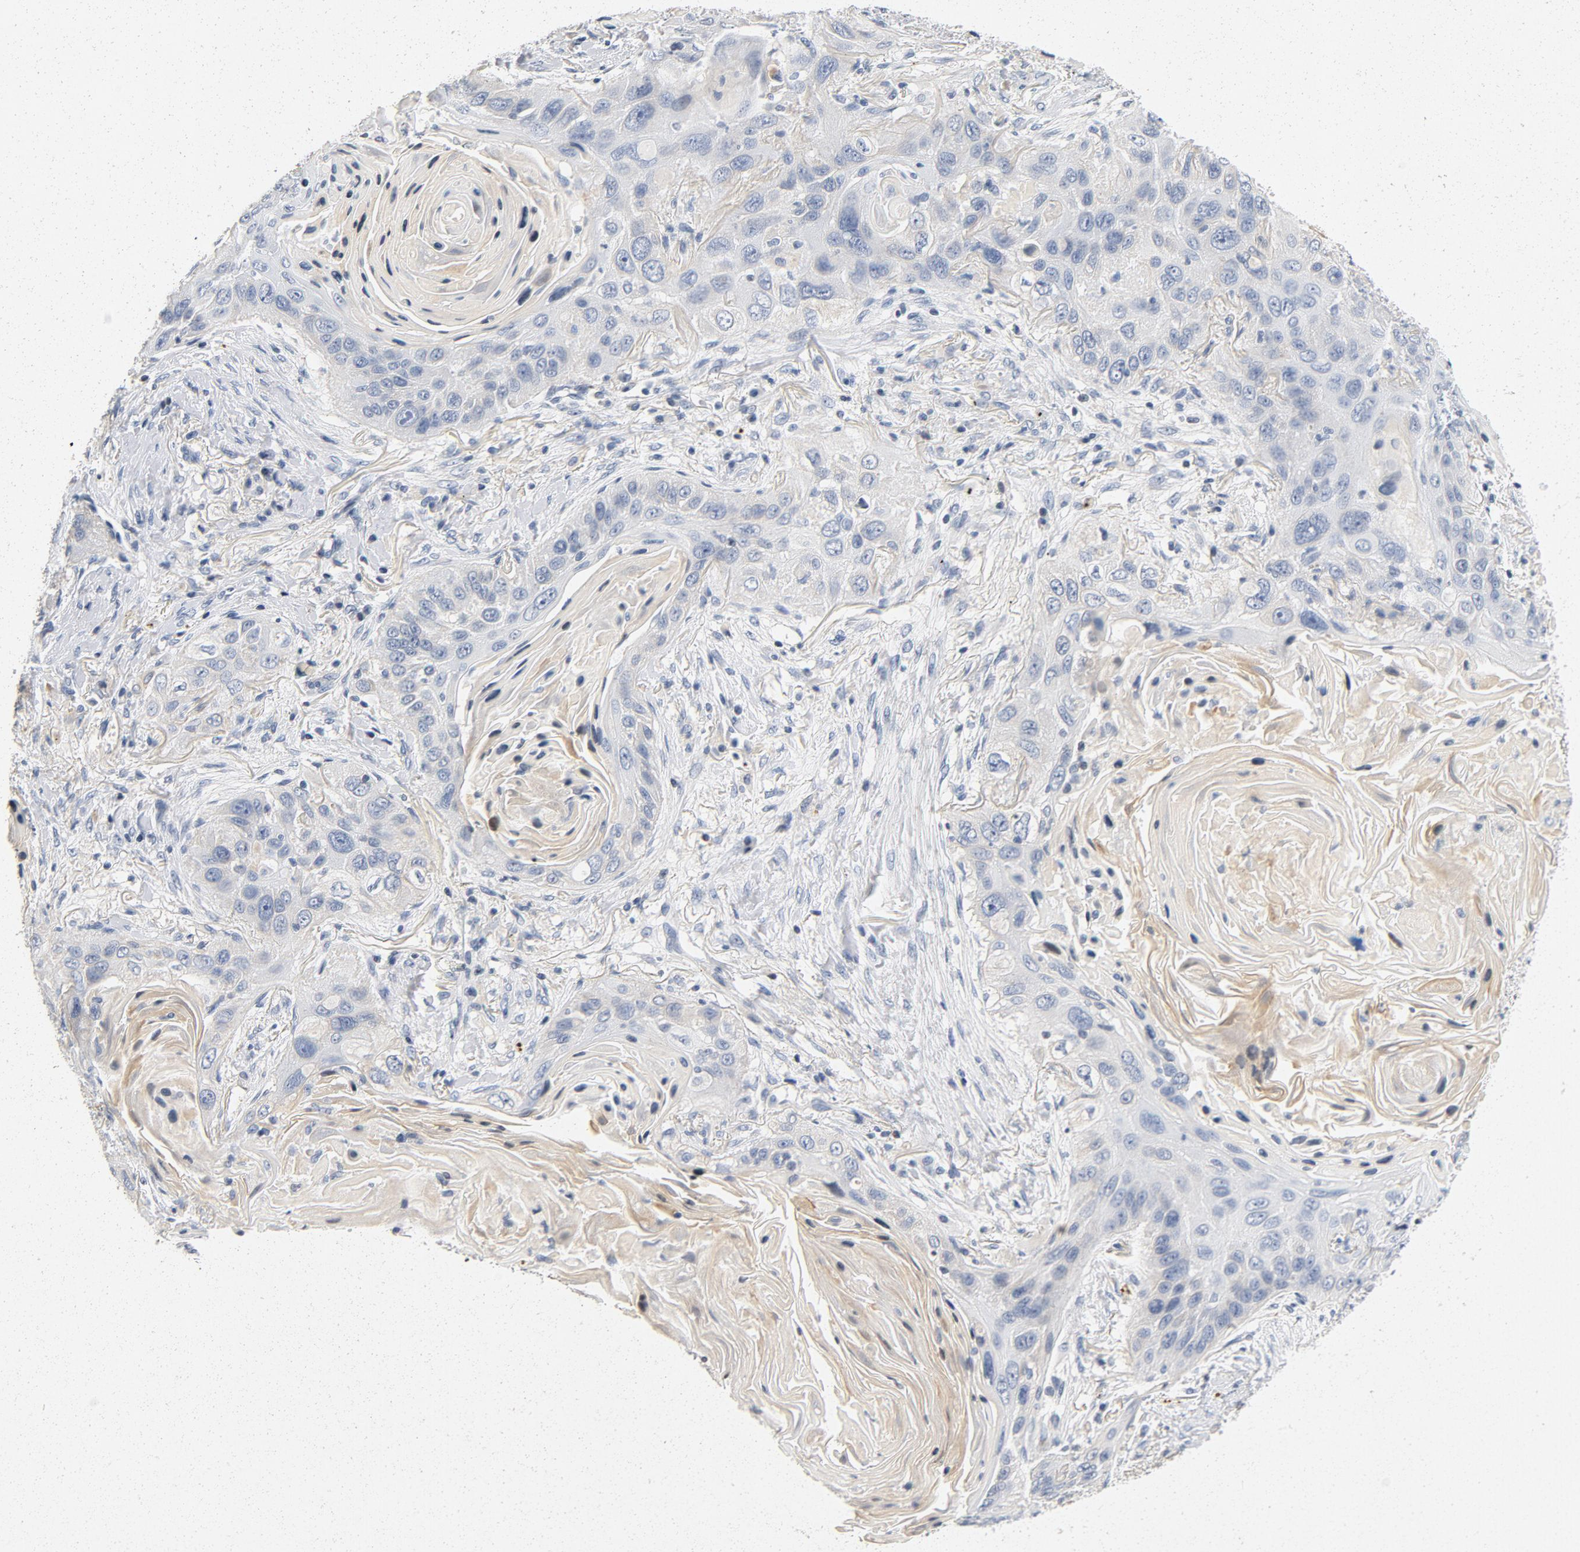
{"staining": {"intensity": "negative", "quantity": "none", "location": "none"}, "tissue": "lung cancer", "cell_type": "Tumor cells", "image_type": "cancer", "snomed": [{"axis": "morphology", "description": "Squamous cell carcinoma, NOS"}, {"axis": "topography", "description": "Lung"}], "caption": "Squamous cell carcinoma (lung) was stained to show a protein in brown. There is no significant positivity in tumor cells.", "gene": "PIM1", "patient": {"sex": "female", "age": 67}}